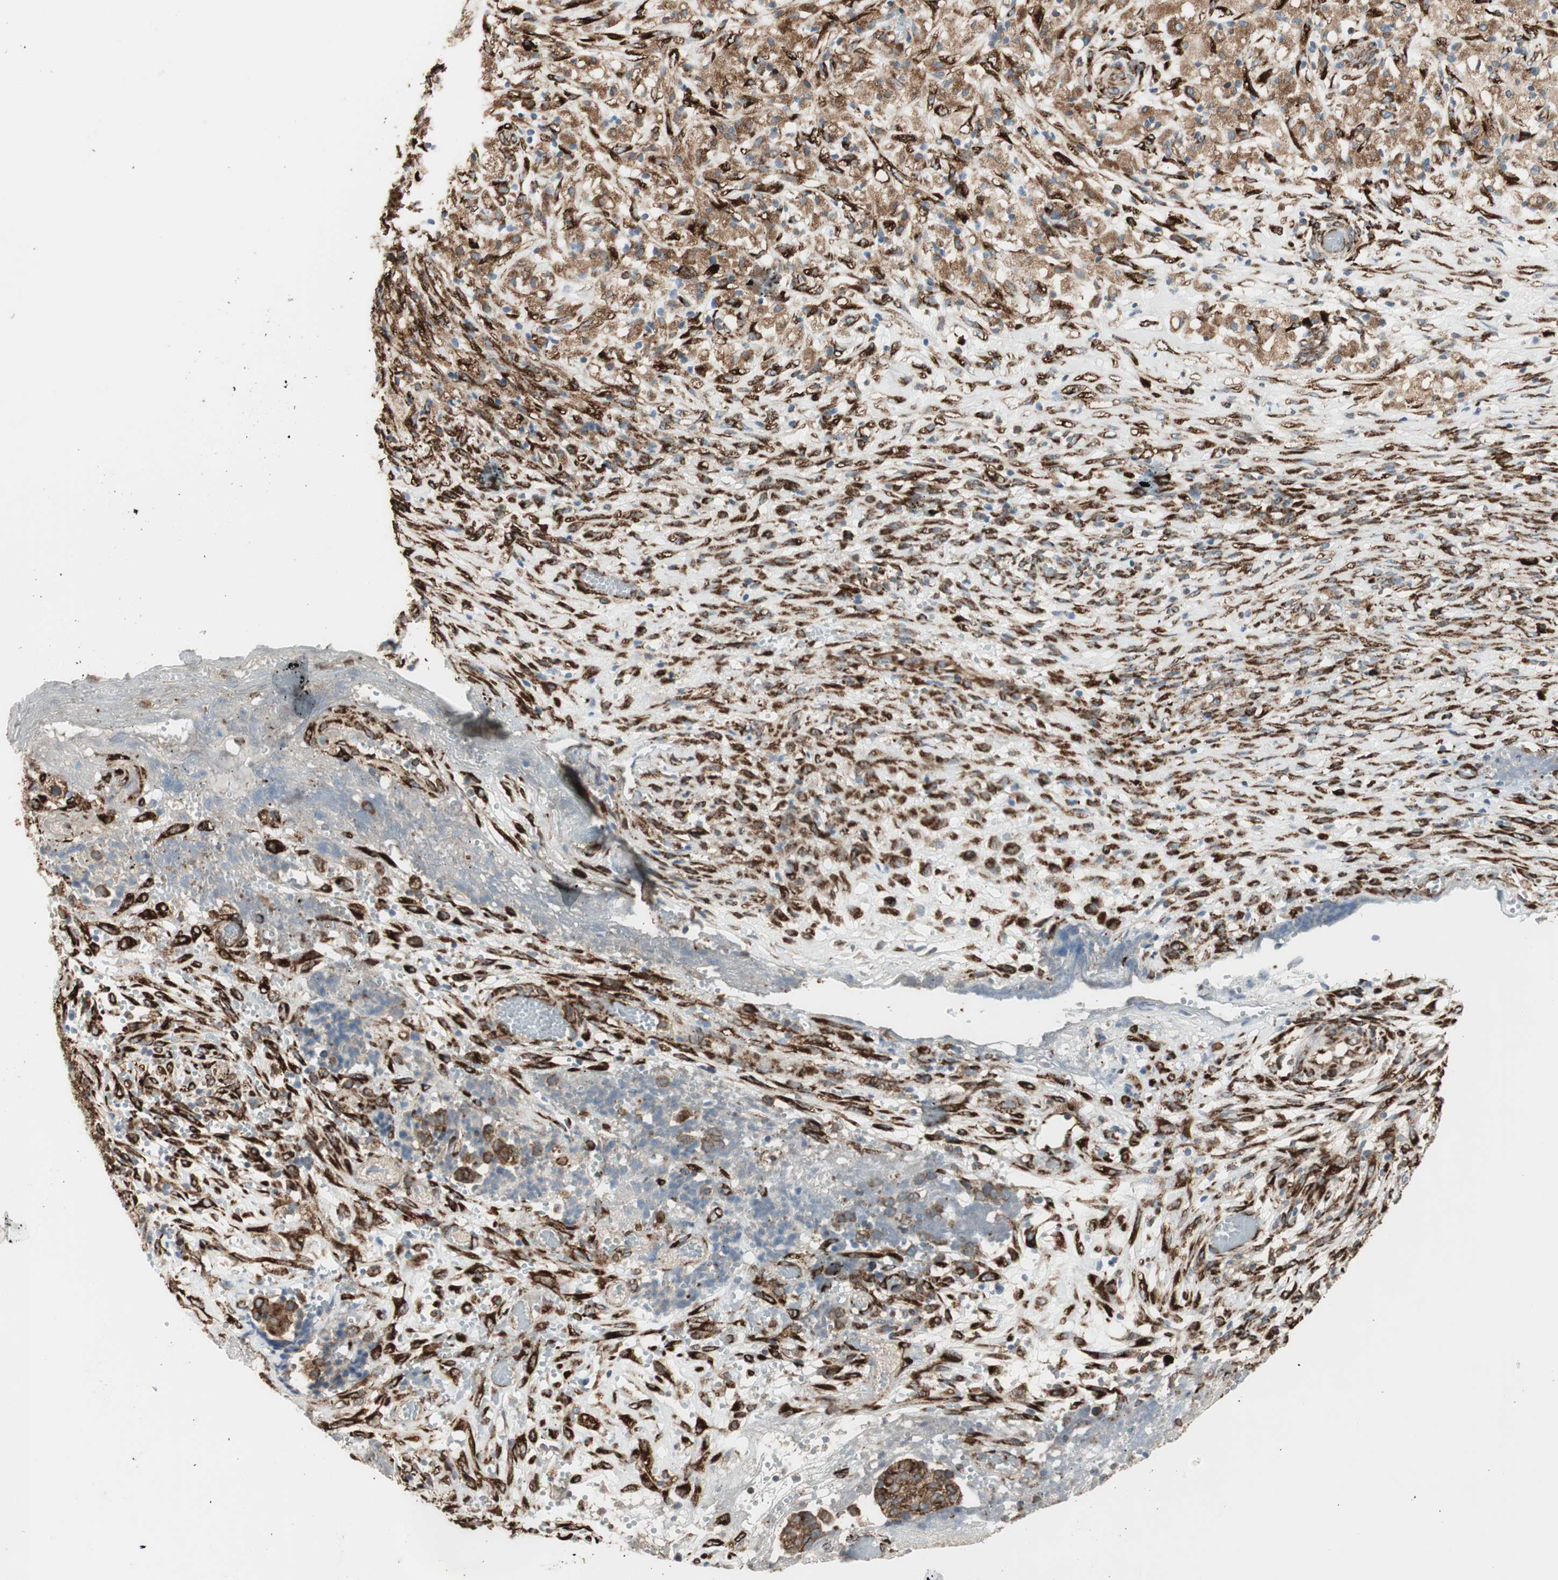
{"staining": {"intensity": "moderate", "quantity": ">75%", "location": "cytoplasmic/membranous"}, "tissue": "ovarian cancer", "cell_type": "Tumor cells", "image_type": "cancer", "snomed": [{"axis": "morphology", "description": "Carcinoma, endometroid"}, {"axis": "topography", "description": "Ovary"}], "caption": "A brown stain highlights moderate cytoplasmic/membranous positivity of a protein in ovarian cancer (endometroid carcinoma) tumor cells.", "gene": "RRBP1", "patient": {"sex": "female", "age": 42}}